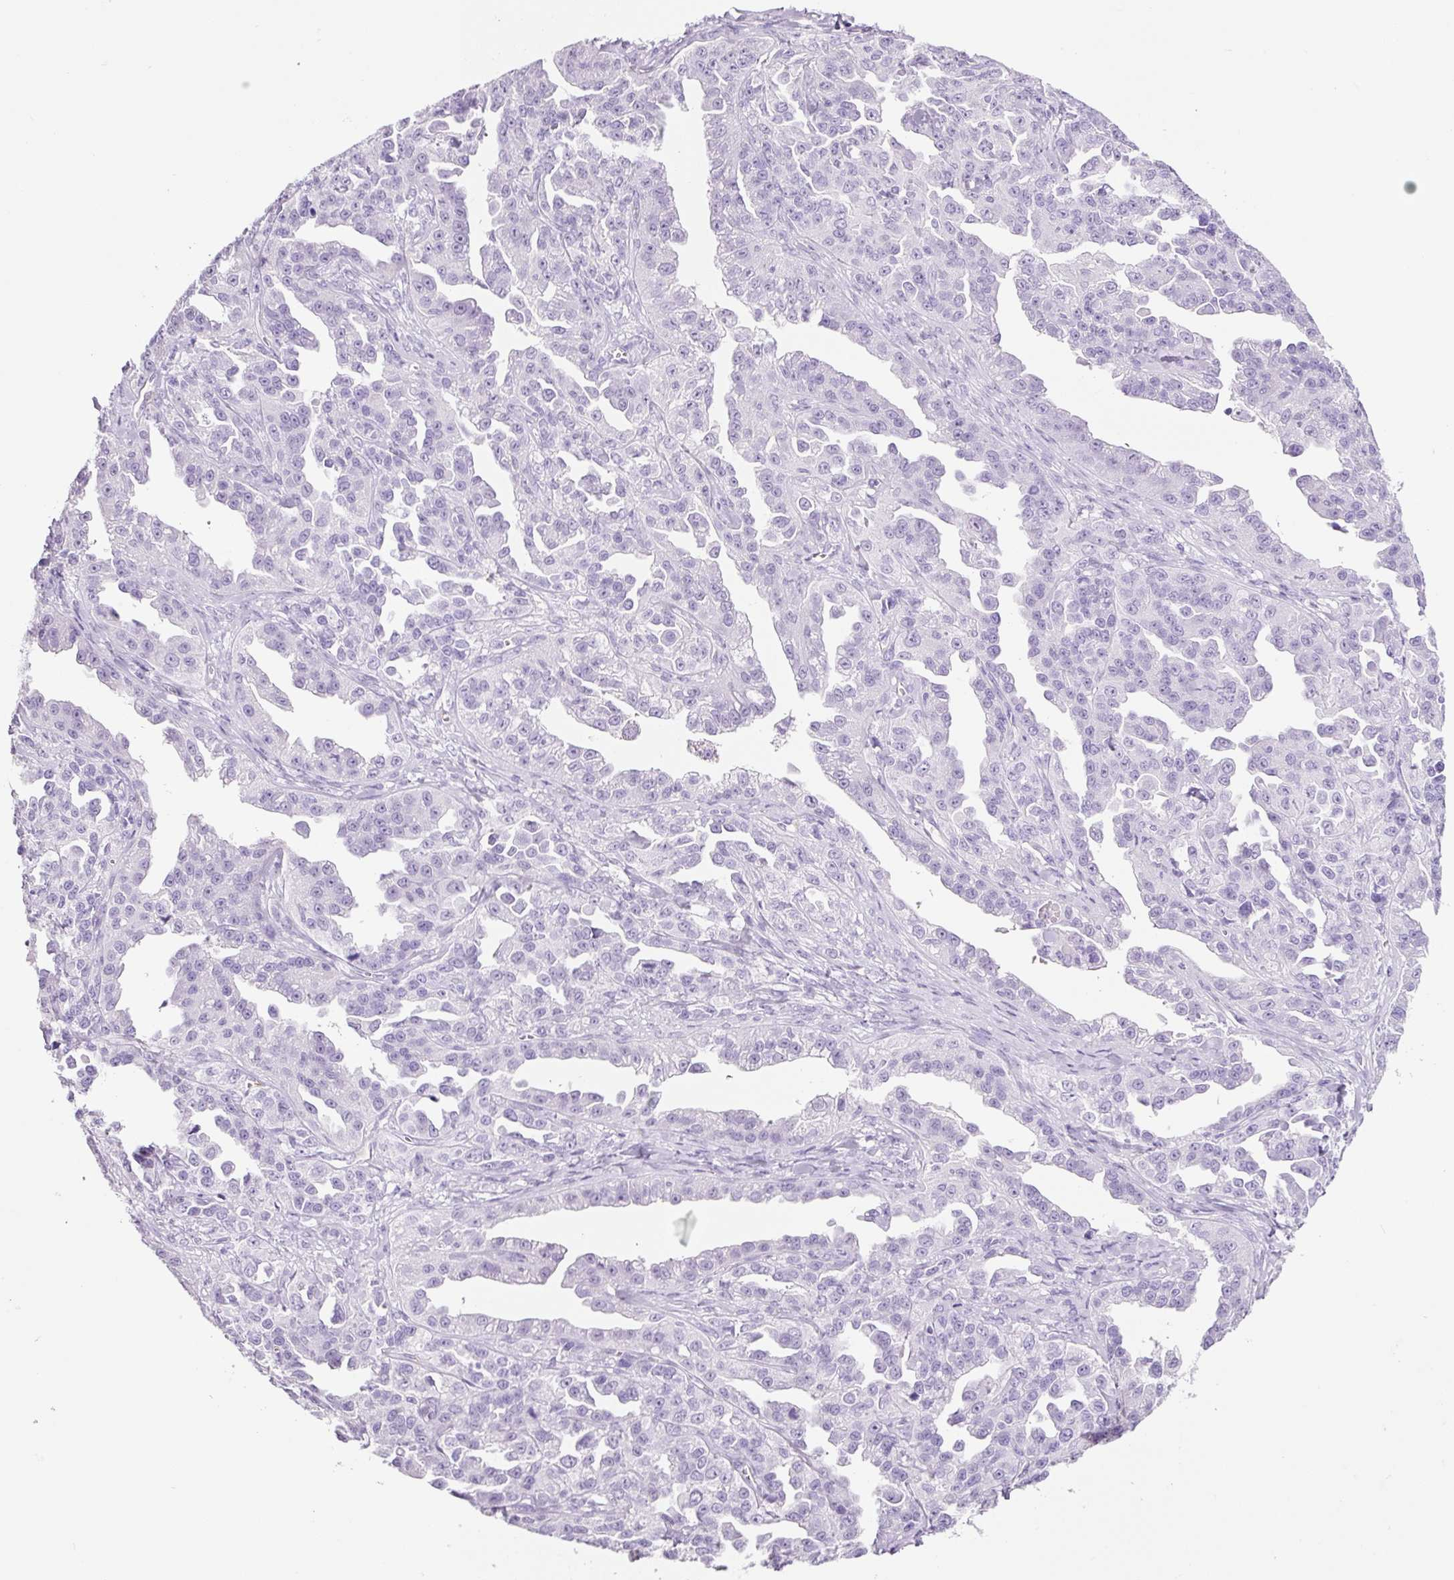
{"staining": {"intensity": "negative", "quantity": "none", "location": "none"}, "tissue": "ovarian cancer", "cell_type": "Tumor cells", "image_type": "cancer", "snomed": [{"axis": "morphology", "description": "Cystadenocarcinoma, serous, NOS"}, {"axis": "topography", "description": "Ovary"}], "caption": "An immunohistochemistry (IHC) photomicrograph of ovarian serous cystadenocarcinoma is shown. There is no staining in tumor cells of ovarian serous cystadenocarcinoma.", "gene": "ADSS1", "patient": {"sex": "female", "age": 75}}